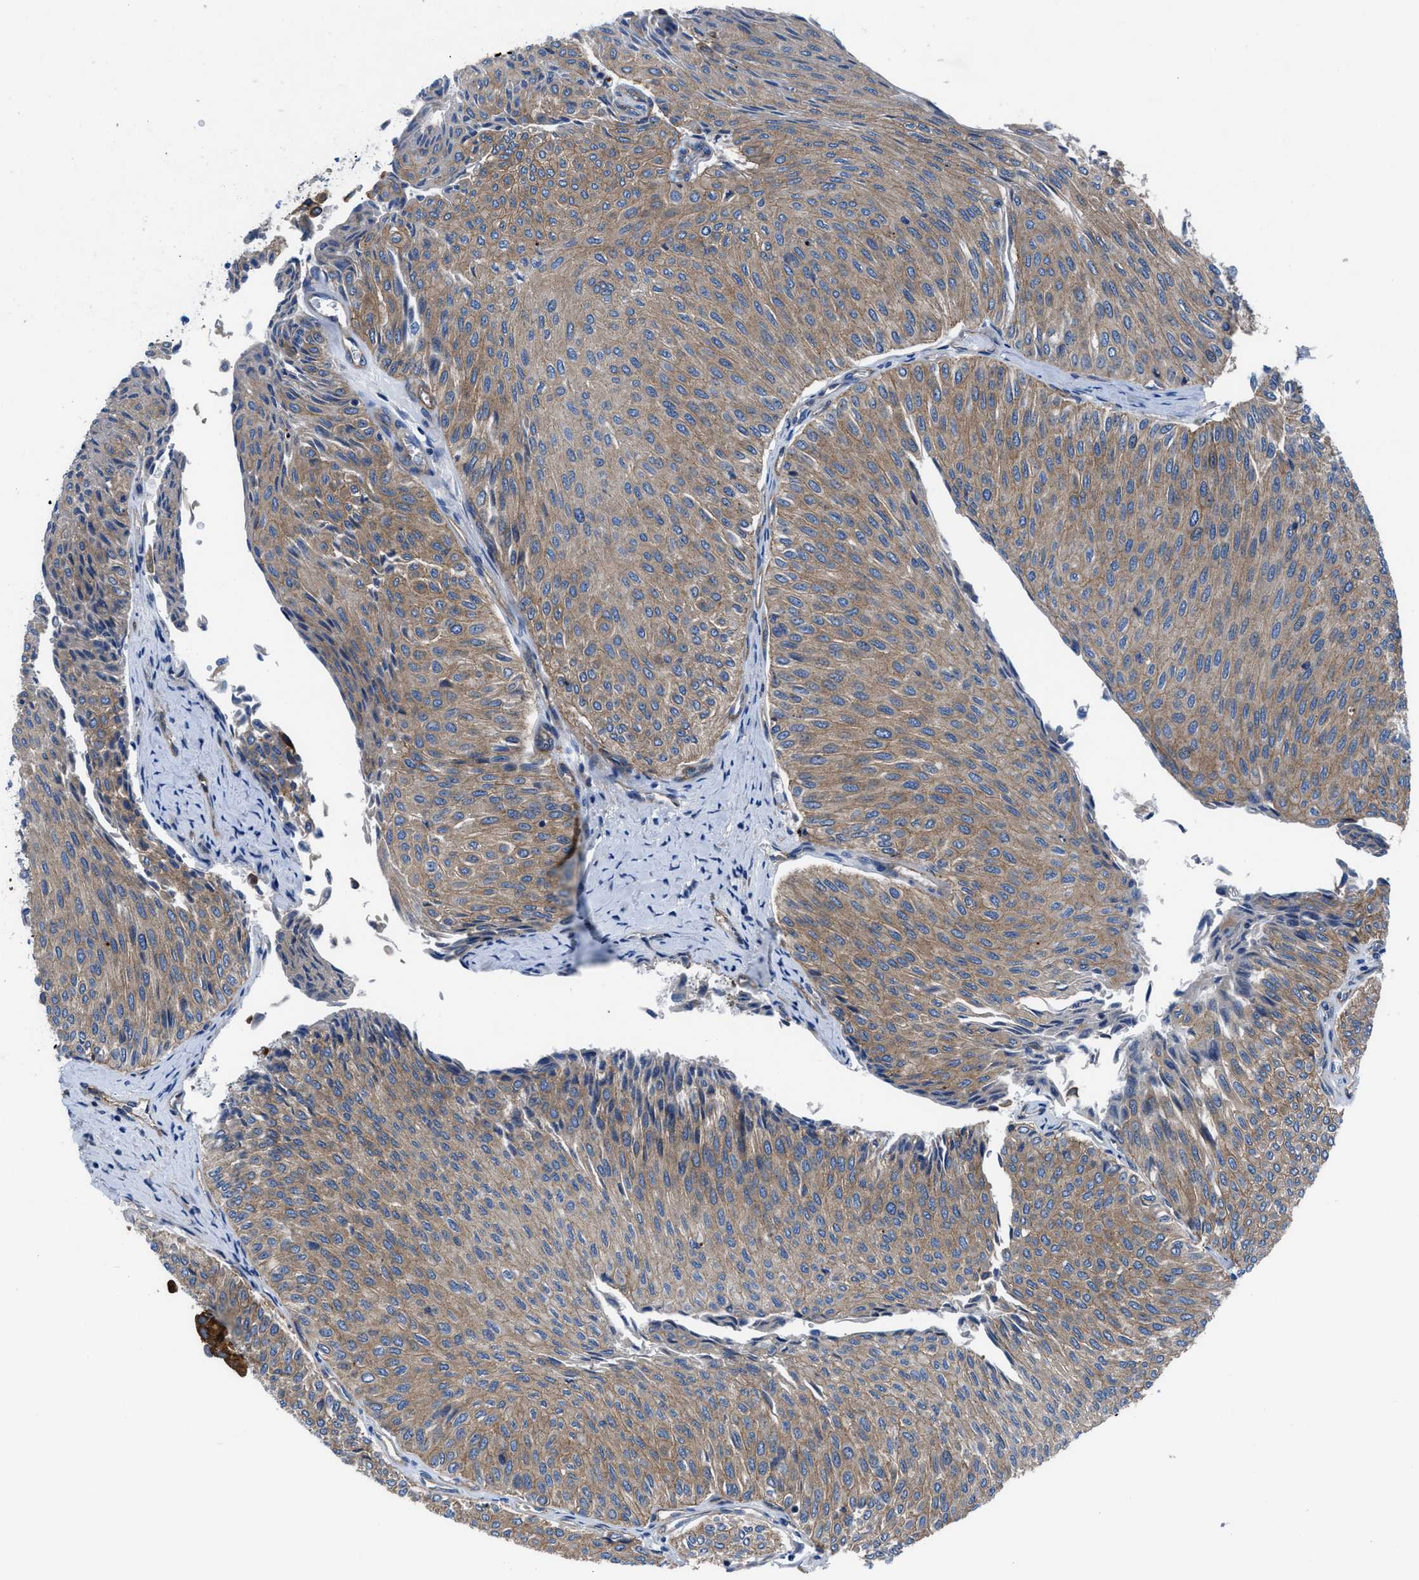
{"staining": {"intensity": "moderate", "quantity": ">75%", "location": "cytoplasmic/membranous"}, "tissue": "urothelial cancer", "cell_type": "Tumor cells", "image_type": "cancer", "snomed": [{"axis": "morphology", "description": "Urothelial carcinoma, Low grade"}, {"axis": "topography", "description": "Urinary bladder"}], "caption": "Brown immunohistochemical staining in human low-grade urothelial carcinoma exhibits moderate cytoplasmic/membranous positivity in approximately >75% of tumor cells.", "gene": "TRIP4", "patient": {"sex": "male", "age": 78}}